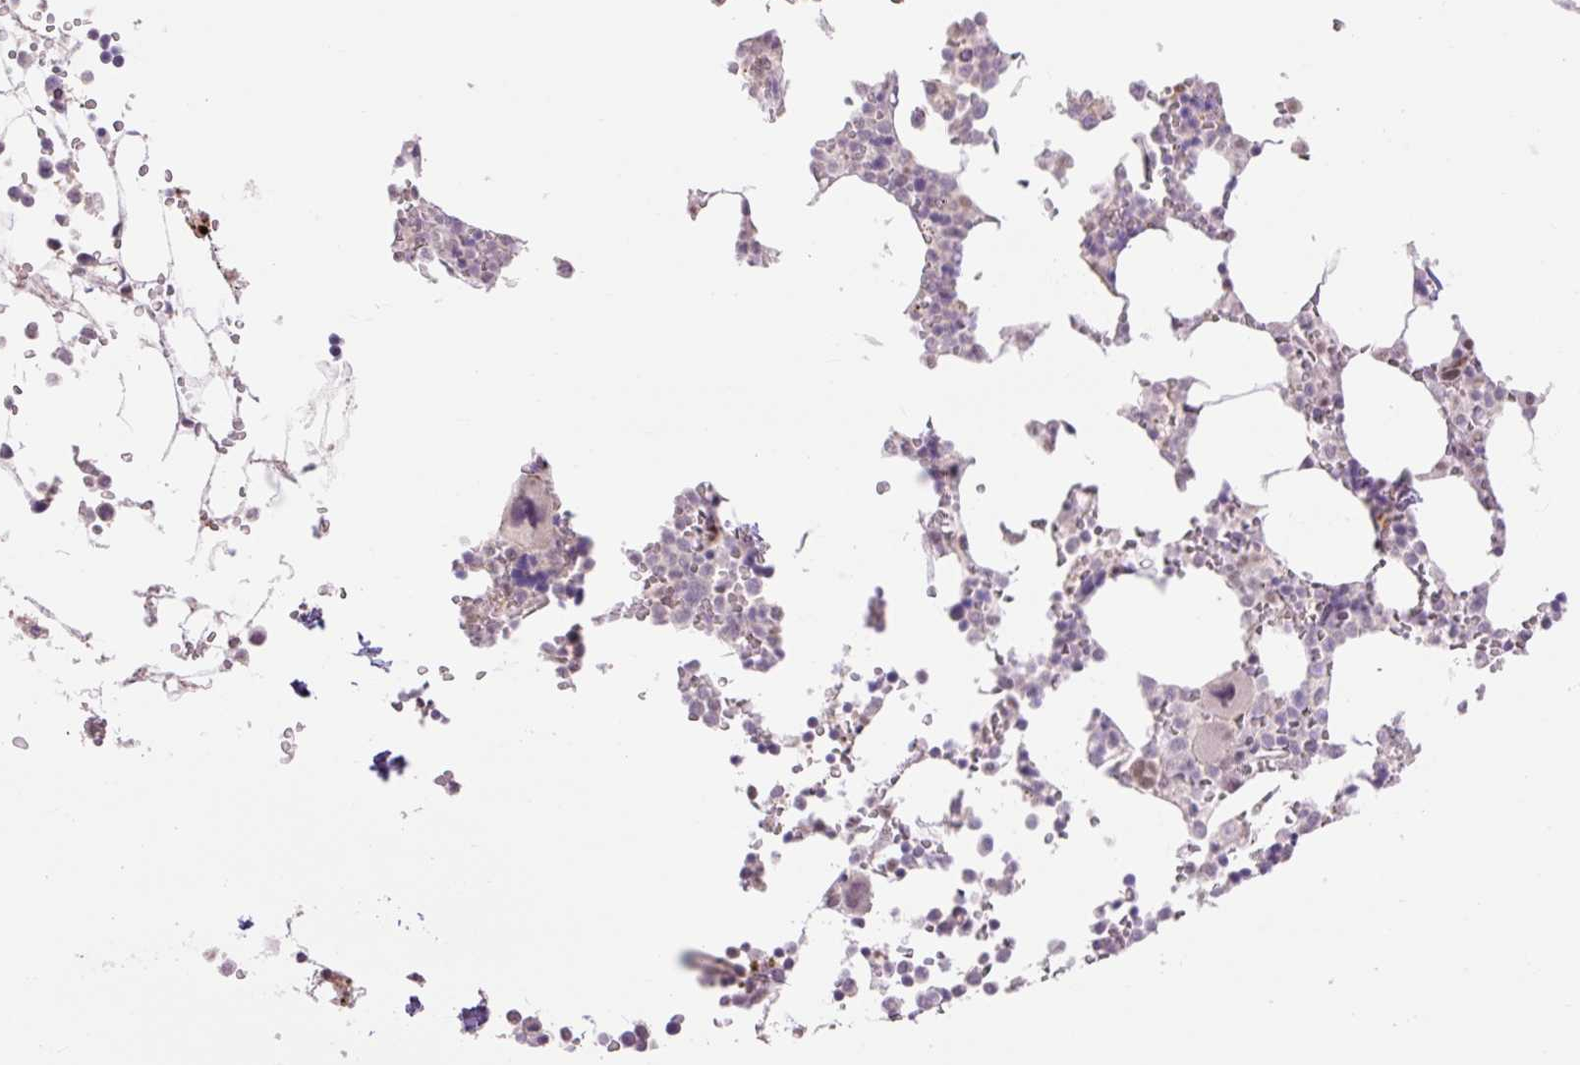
{"staining": {"intensity": "moderate", "quantity": "<25%", "location": "nuclear"}, "tissue": "bone marrow", "cell_type": "Hematopoietic cells", "image_type": "normal", "snomed": [{"axis": "morphology", "description": "Normal tissue, NOS"}, {"axis": "topography", "description": "Bone marrow"}], "caption": "Immunohistochemistry (DAB) staining of normal bone marrow shows moderate nuclear protein staining in approximately <25% of hematopoietic cells. (DAB (3,3'-diaminobenzidine) IHC with brightfield microscopy, high magnification).", "gene": "RIPPLY3", "patient": {"sex": "male", "age": 64}}